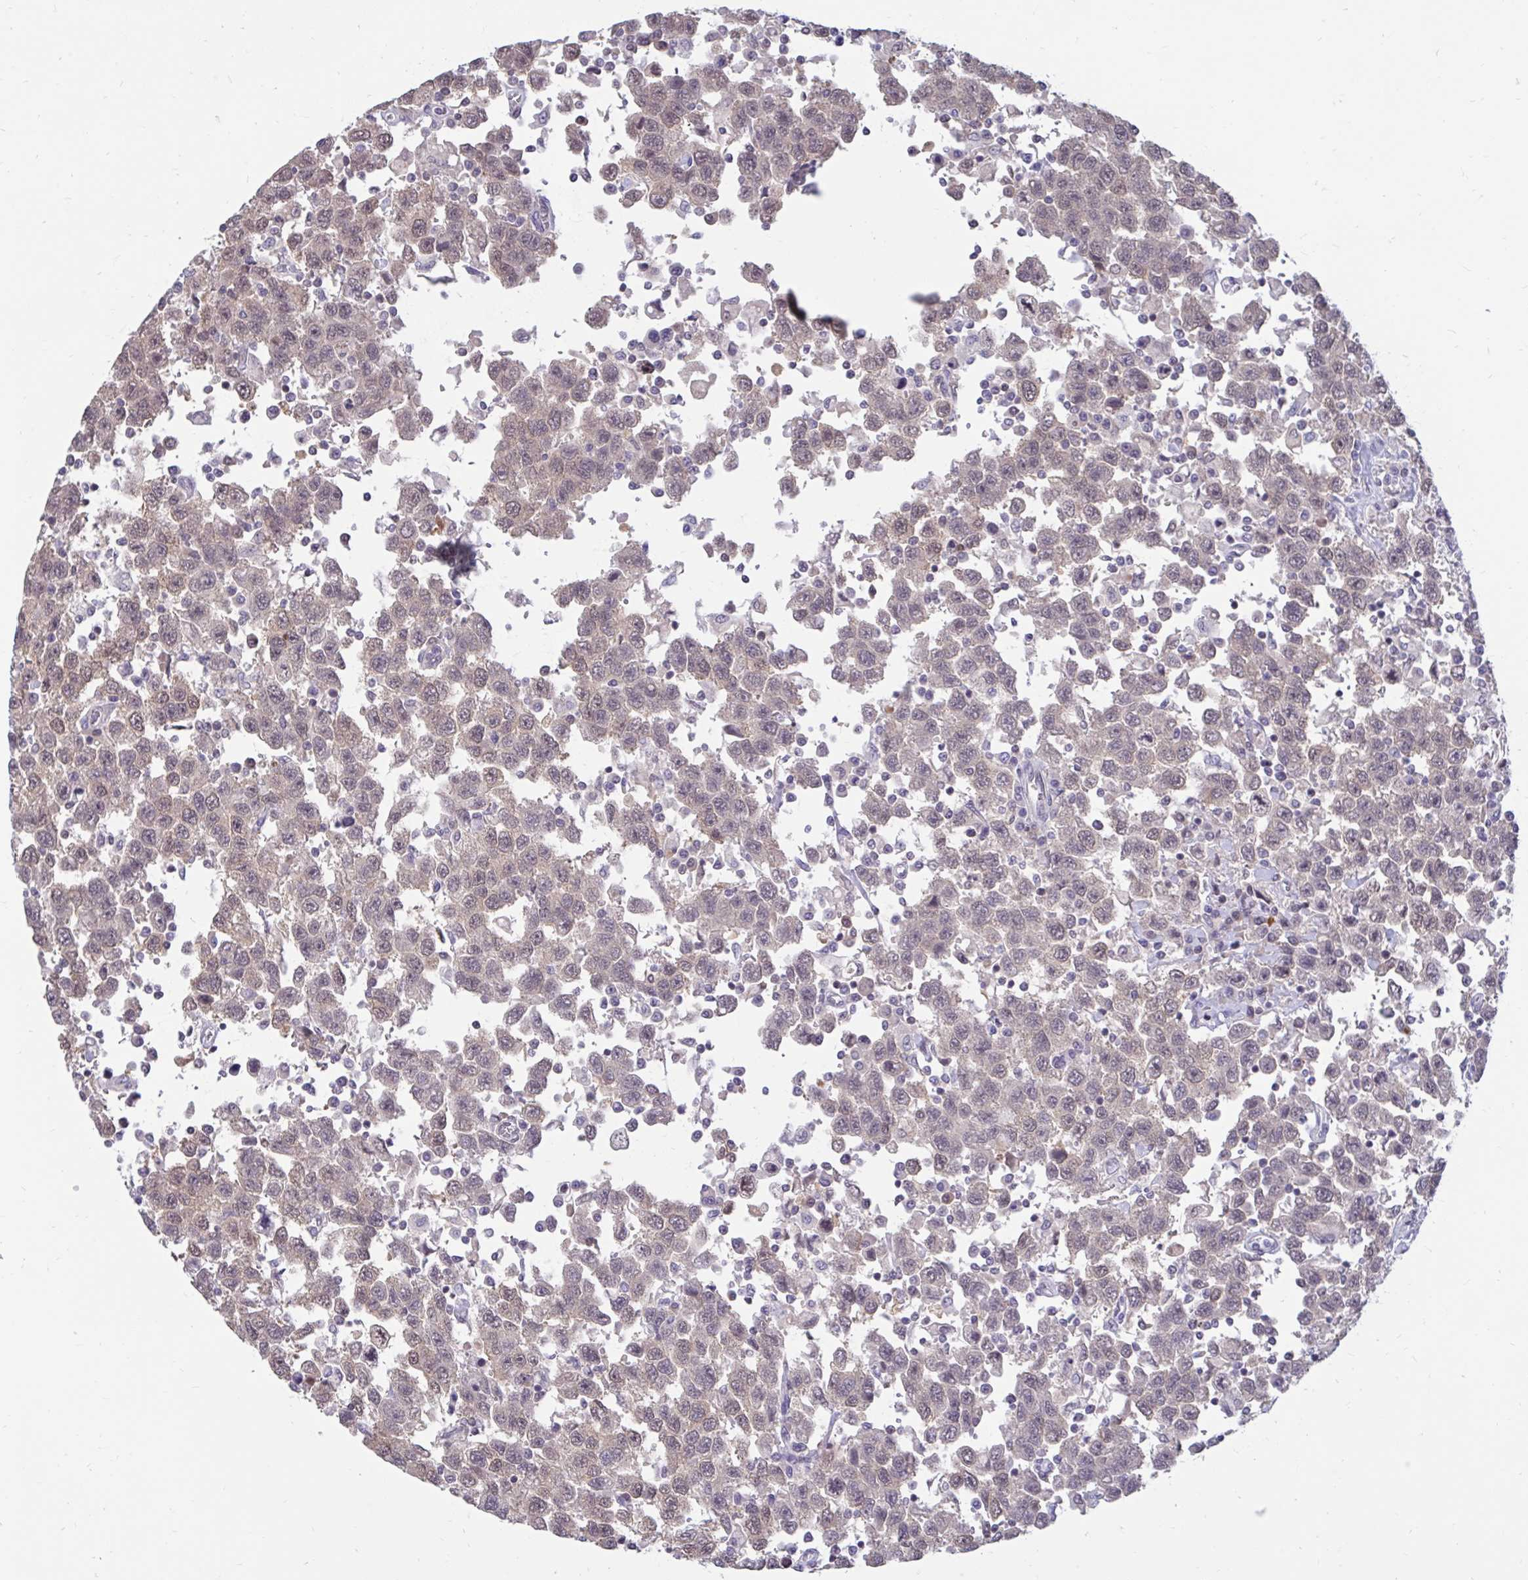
{"staining": {"intensity": "weak", "quantity": ">75%", "location": "nuclear"}, "tissue": "testis cancer", "cell_type": "Tumor cells", "image_type": "cancer", "snomed": [{"axis": "morphology", "description": "Seminoma, NOS"}, {"axis": "topography", "description": "Testis"}], "caption": "Approximately >75% of tumor cells in testis cancer exhibit weak nuclear protein expression as visualized by brown immunohistochemical staining.", "gene": "ARPP19", "patient": {"sex": "male", "age": 41}}